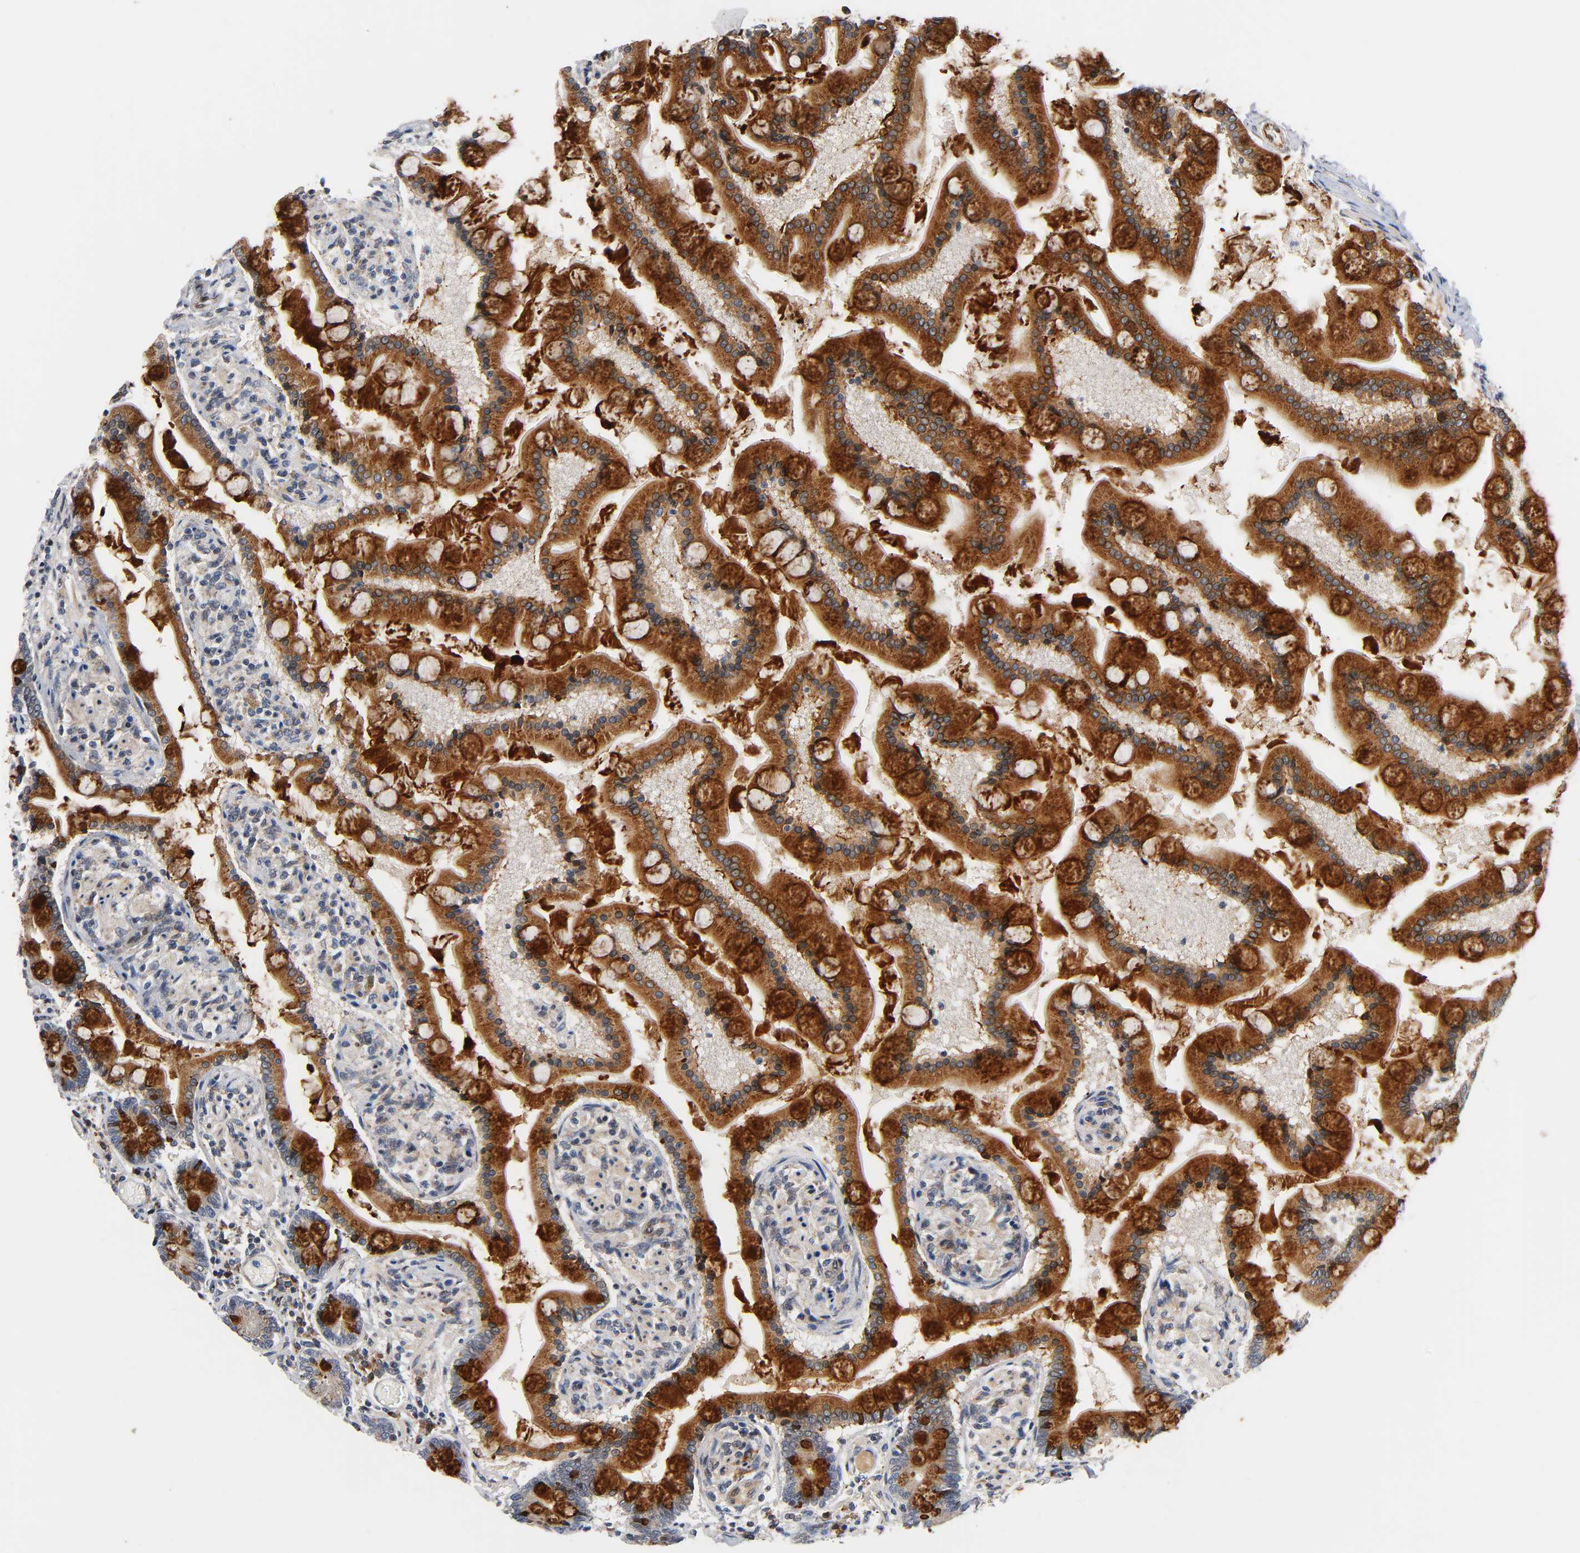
{"staining": {"intensity": "strong", "quantity": ">75%", "location": "cytoplasmic/membranous"}, "tissue": "small intestine", "cell_type": "Glandular cells", "image_type": "normal", "snomed": [{"axis": "morphology", "description": "Normal tissue, NOS"}, {"axis": "topography", "description": "Small intestine"}], "caption": "Protein analysis of normal small intestine displays strong cytoplasmic/membranous staining in about >75% of glandular cells.", "gene": "ASB6", "patient": {"sex": "male", "age": 41}}